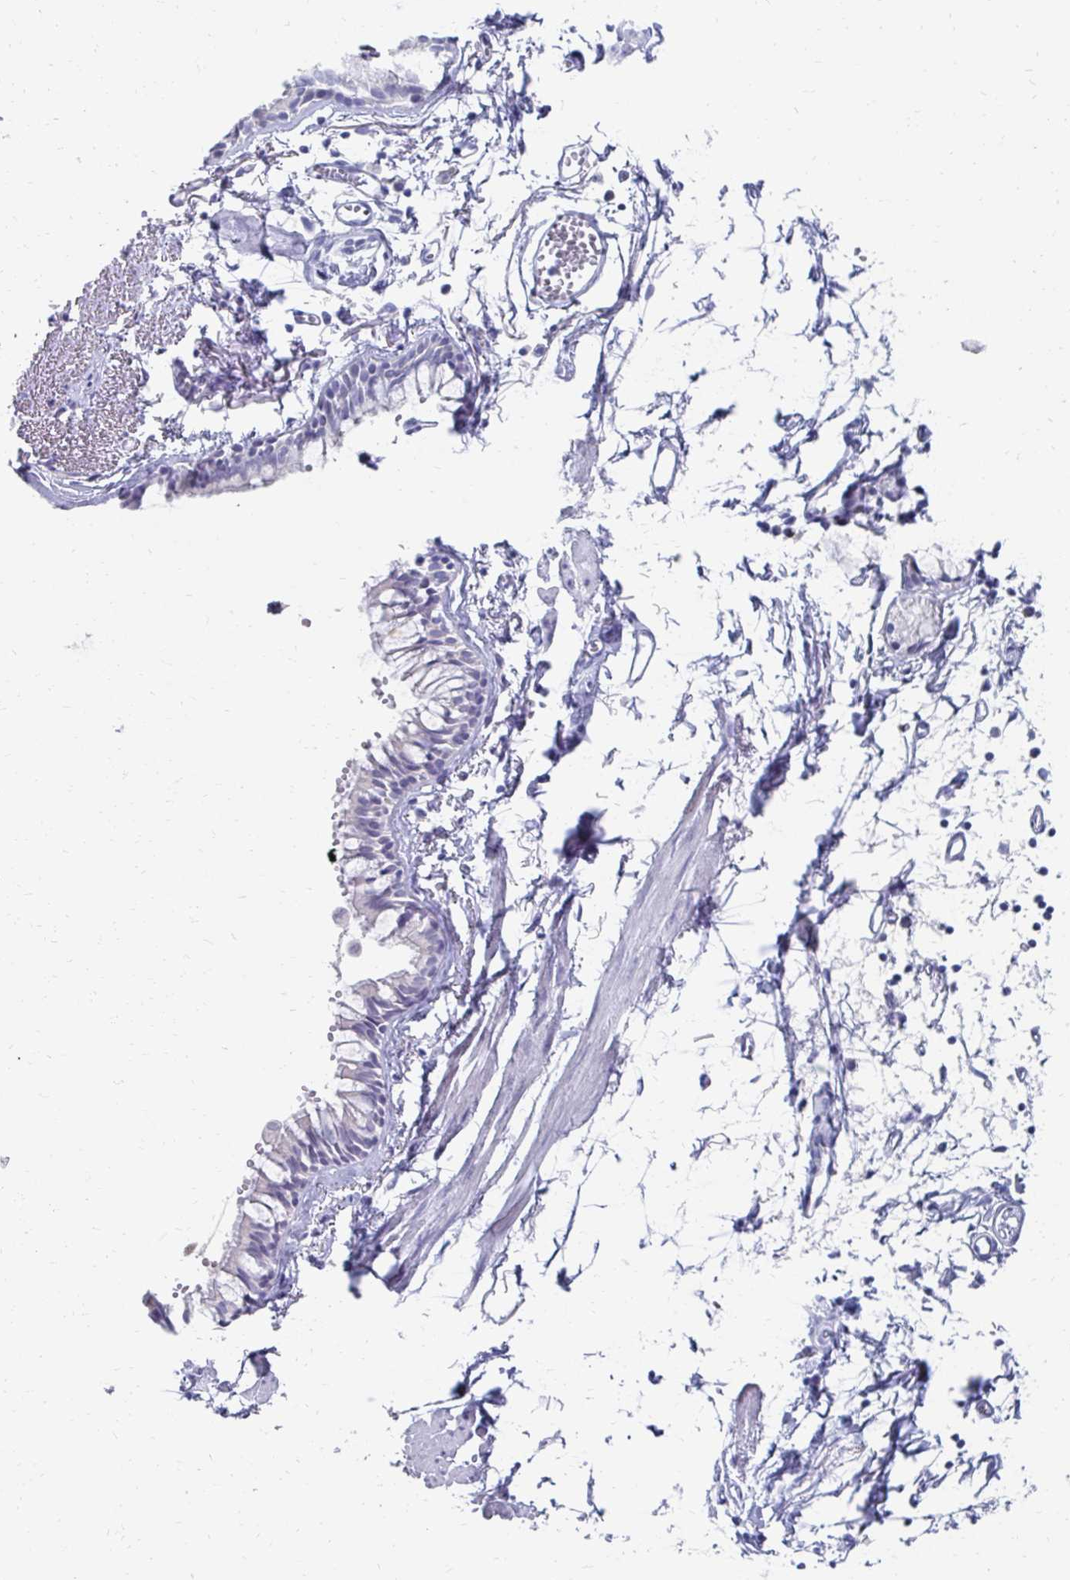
{"staining": {"intensity": "negative", "quantity": "none", "location": "none"}, "tissue": "bronchus", "cell_type": "Respiratory epithelial cells", "image_type": "normal", "snomed": [{"axis": "morphology", "description": "Normal tissue, NOS"}, {"axis": "topography", "description": "Cartilage tissue"}, {"axis": "topography", "description": "Bronchus"}], "caption": "This image is of normal bronchus stained with IHC to label a protein in brown with the nuclei are counter-stained blue. There is no positivity in respiratory epithelial cells.", "gene": "SYCP3", "patient": {"sex": "female", "age": 59}}